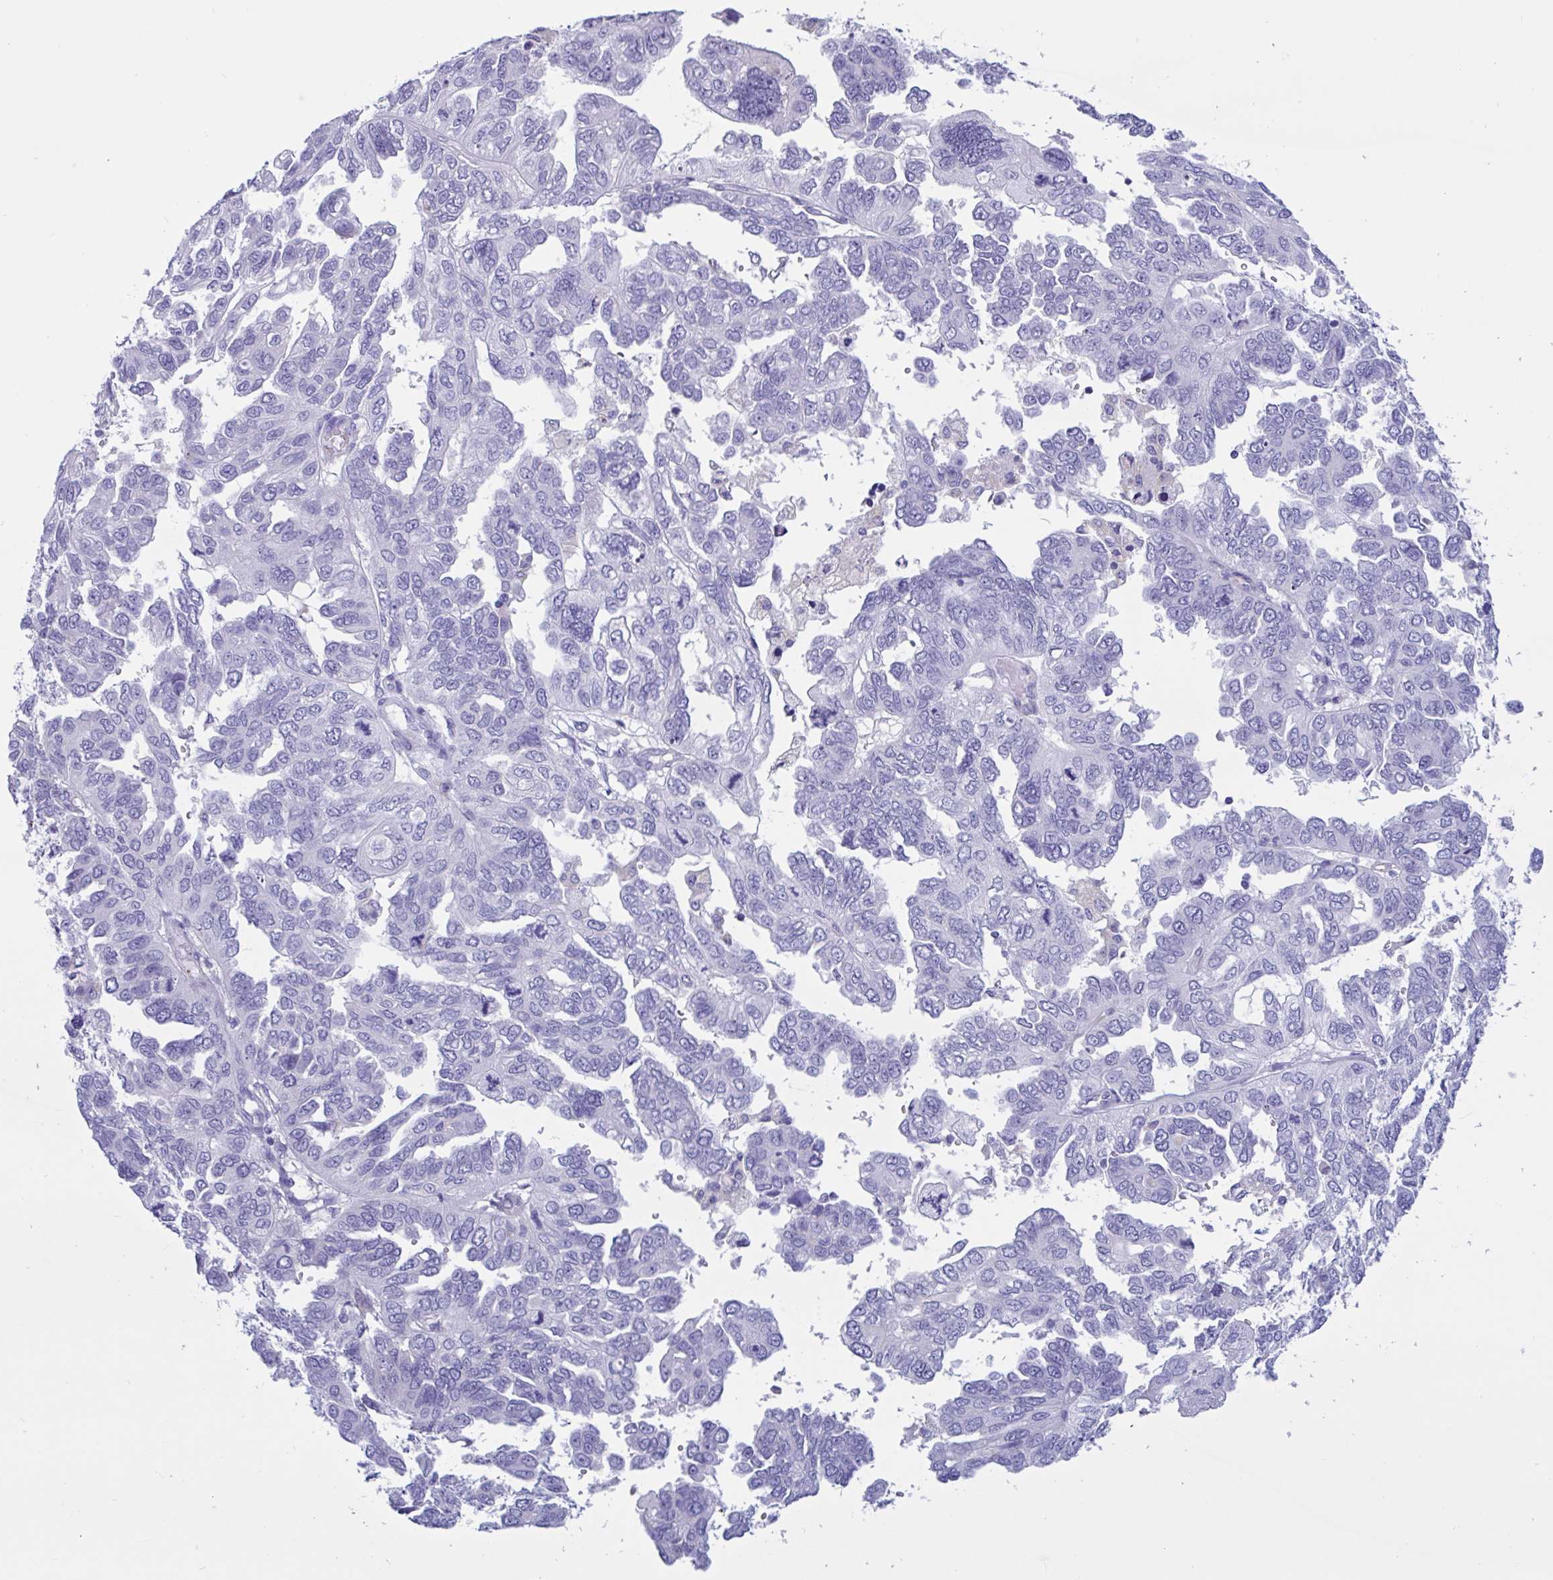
{"staining": {"intensity": "negative", "quantity": "none", "location": "none"}, "tissue": "ovarian cancer", "cell_type": "Tumor cells", "image_type": "cancer", "snomed": [{"axis": "morphology", "description": "Cystadenocarcinoma, serous, NOS"}, {"axis": "topography", "description": "Ovary"}], "caption": "Immunohistochemical staining of ovarian cancer reveals no significant staining in tumor cells.", "gene": "RPL22L1", "patient": {"sex": "female", "age": 53}}